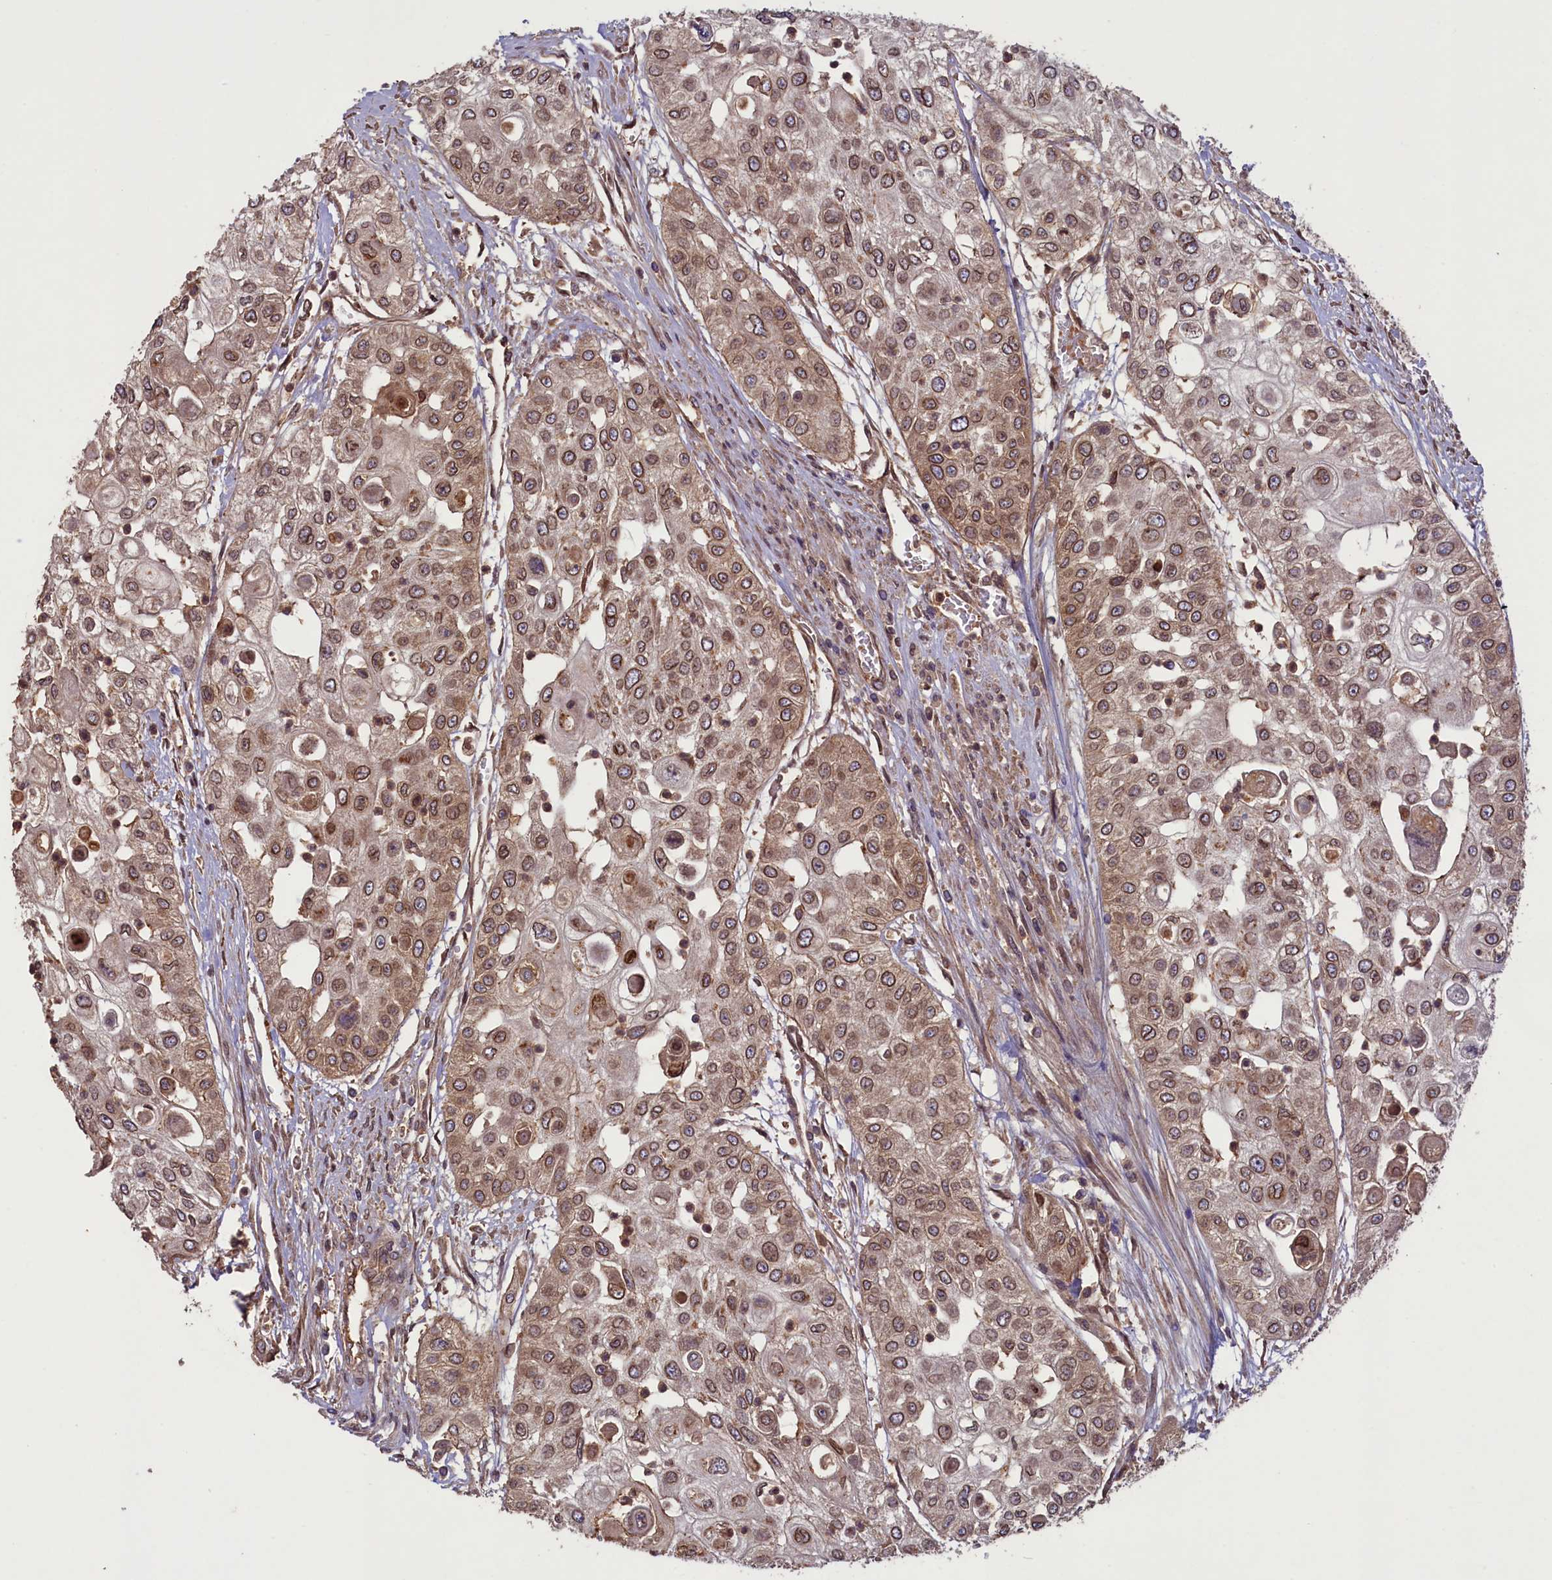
{"staining": {"intensity": "moderate", "quantity": ">75%", "location": "cytoplasmic/membranous,nuclear"}, "tissue": "urothelial cancer", "cell_type": "Tumor cells", "image_type": "cancer", "snomed": [{"axis": "morphology", "description": "Urothelial carcinoma, High grade"}, {"axis": "topography", "description": "Urinary bladder"}], "caption": "Urothelial cancer stained with a brown dye reveals moderate cytoplasmic/membranous and nuclear positive staining in about >75% of tumor cells.", "gene": "CCDC125", "patient": {"sex": "female", "age": 79}}